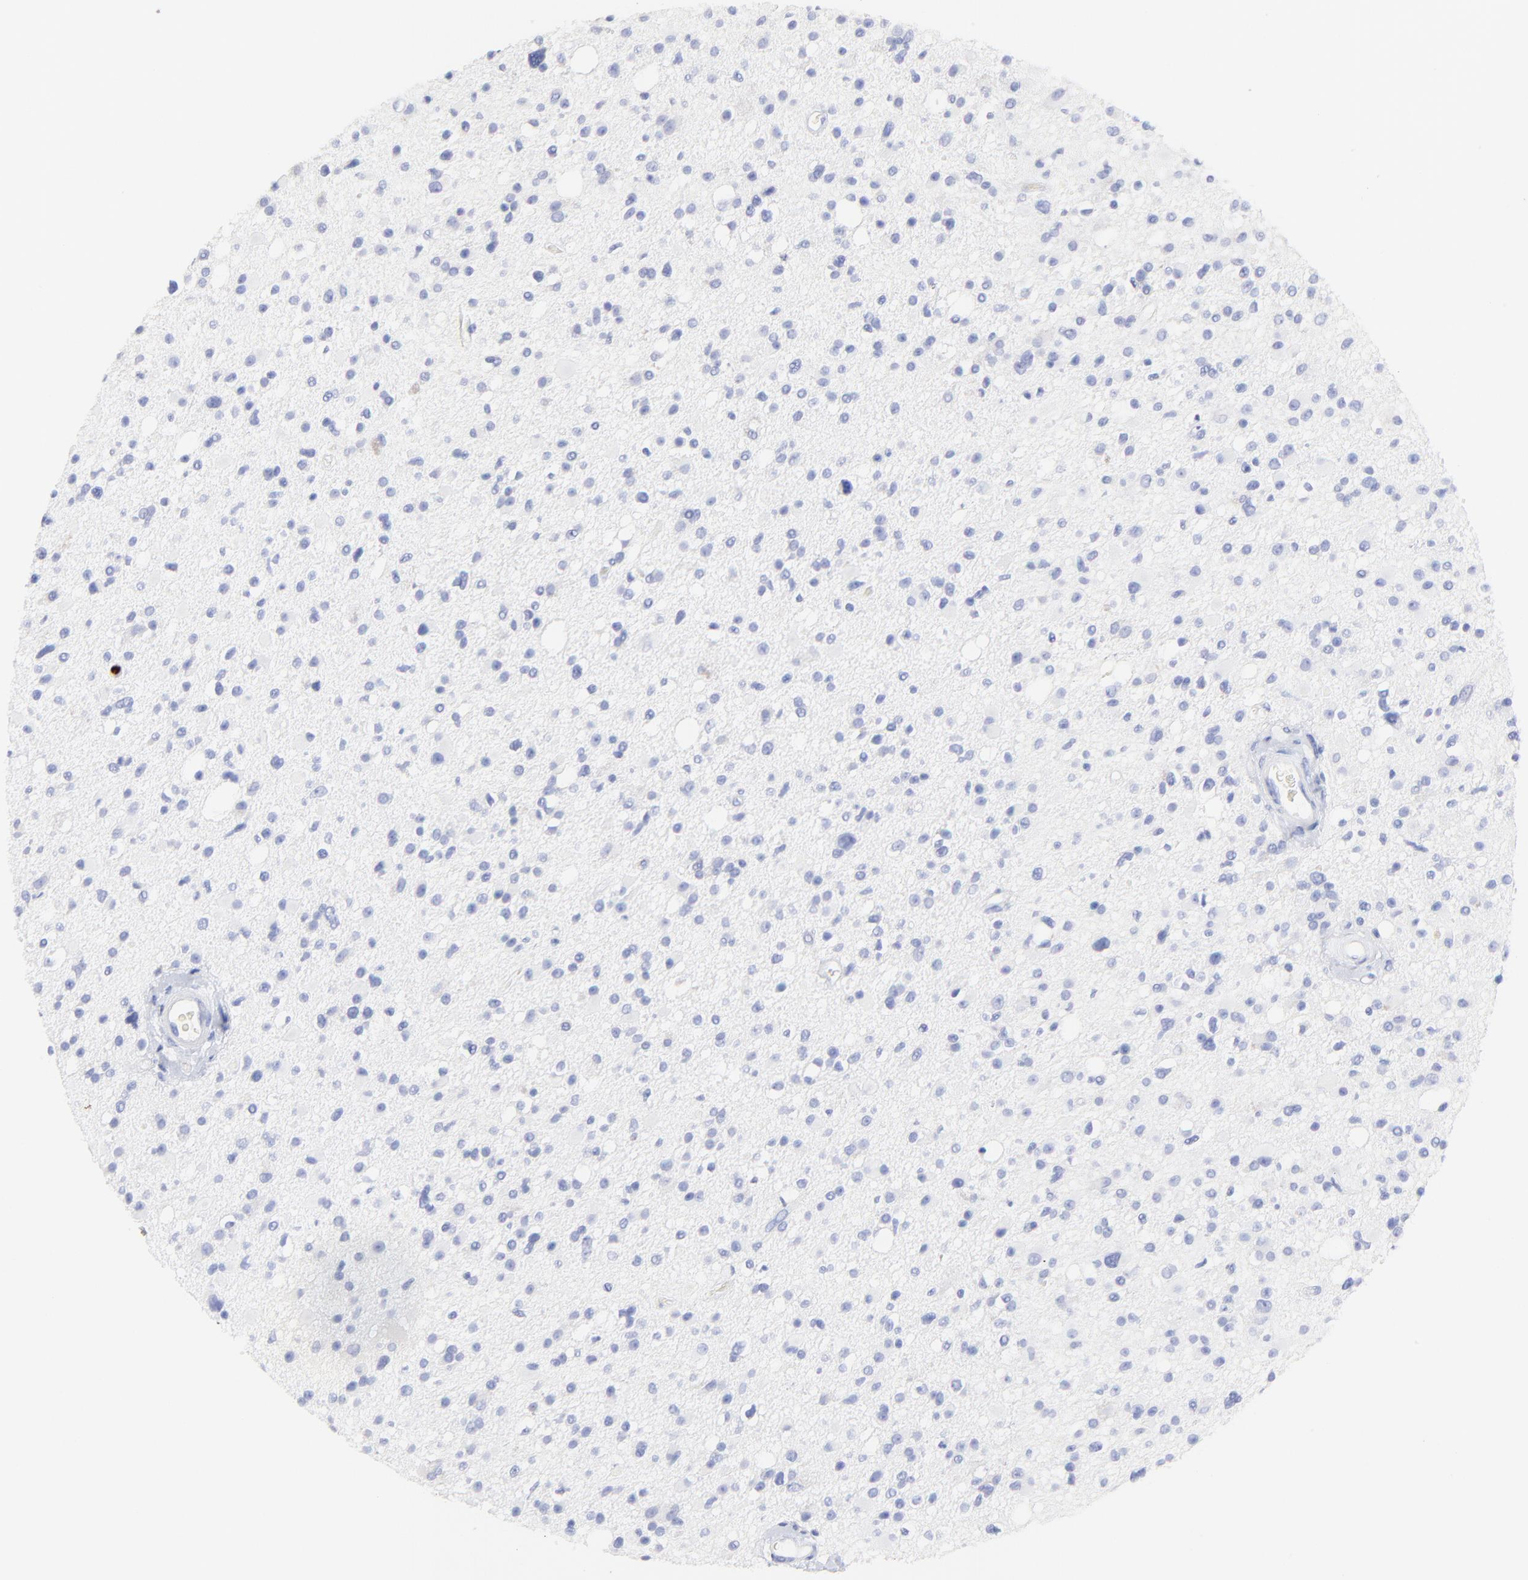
{"staining": {"intensity": "negative", "quantity": "none", "location": "none"}, "tissue": "glioma", "cell_type": "Tumor cells", "image_type": "cancer", "snomed": [{"axis": "morphology", "description": "Glioma, malignant, High grade"}, {"axis": "topography", "description": "Brain"}], "caption": "Tumor cells show no significant staining in glioma.", "gene": "S100A12", "patient": {"sex": "male", "age": 33}}